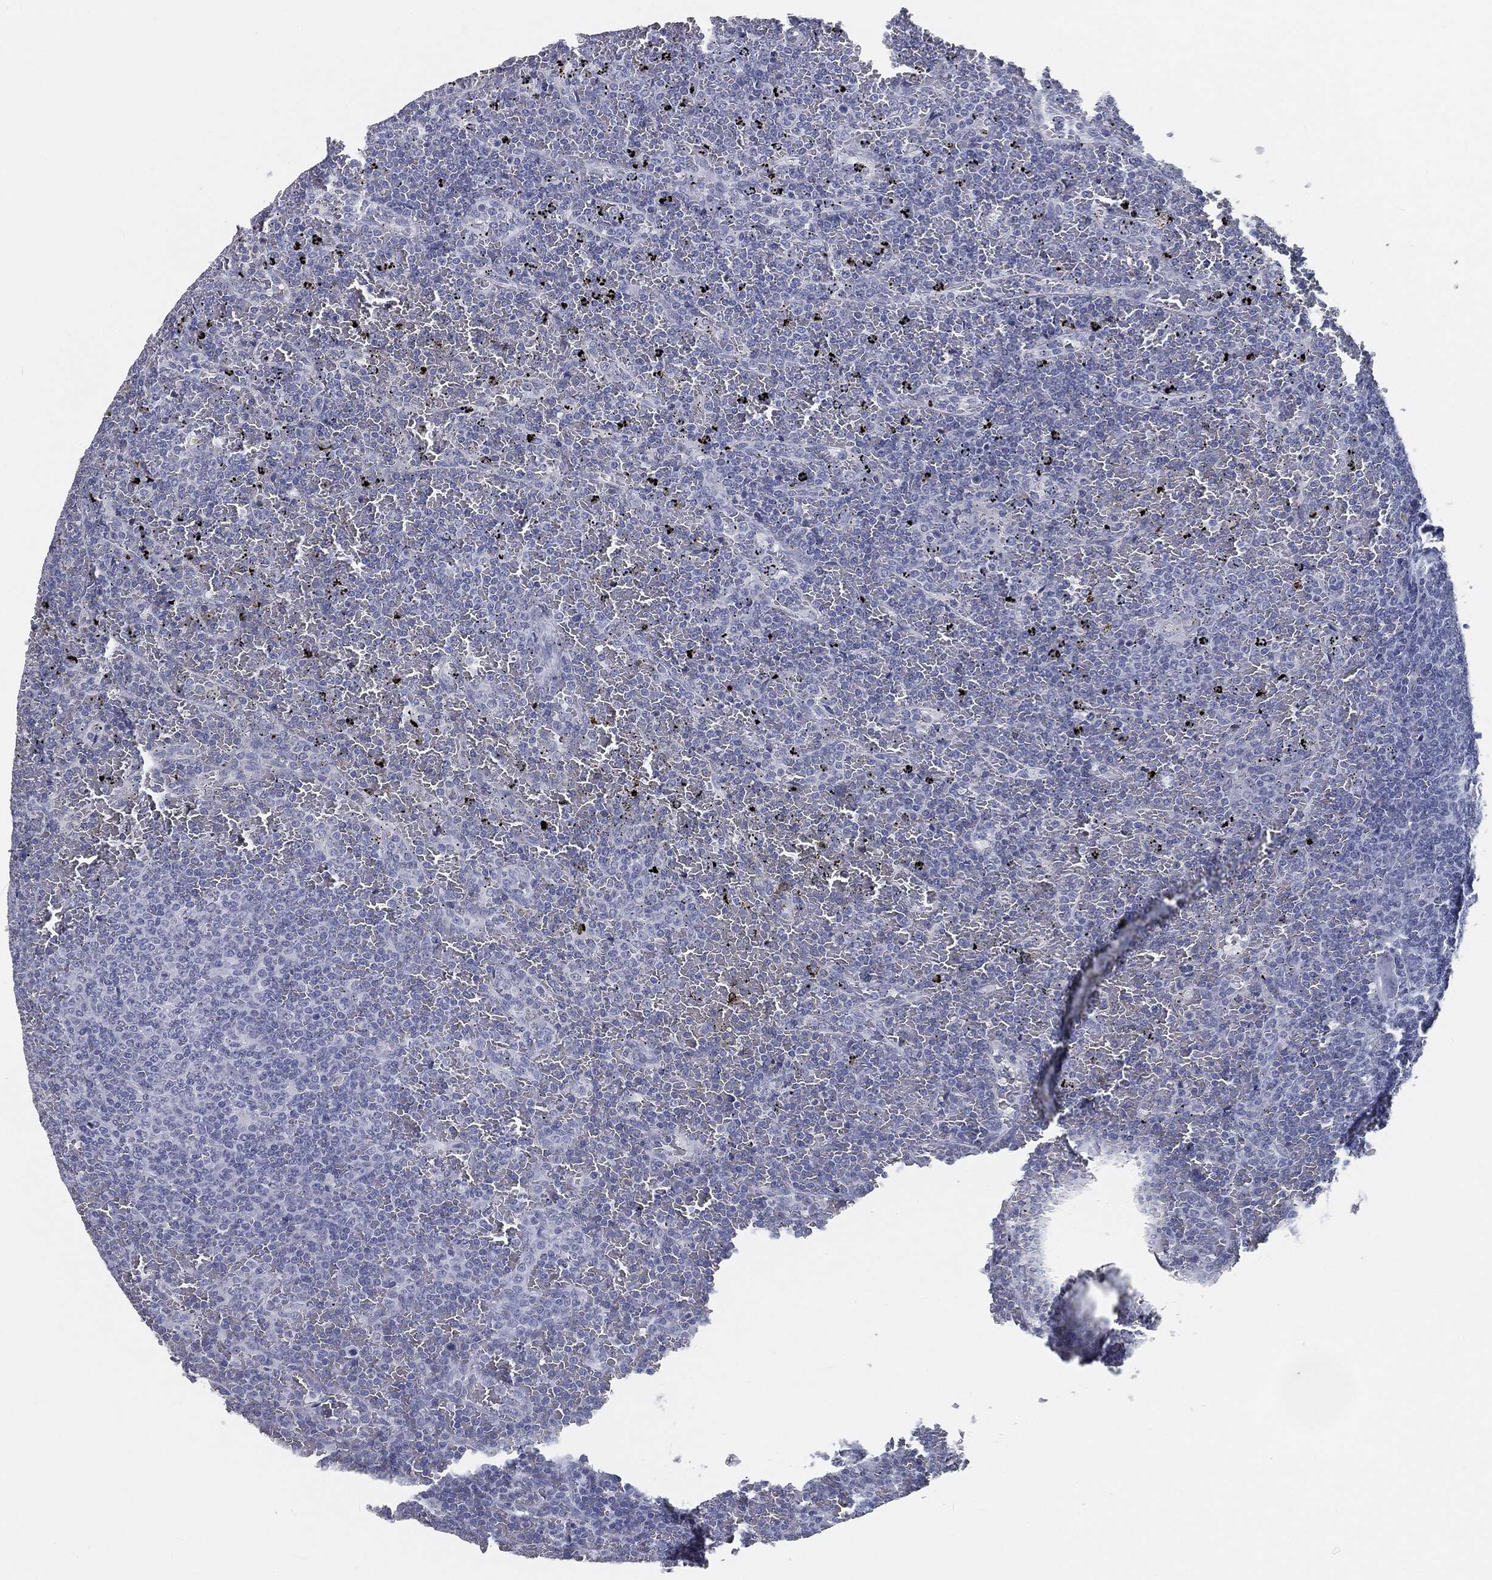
{"staining": {"intensity": "negative", "quantity": "none", "location": "none"}, "tissue": "lymphoma", "cell_type": "Tumor cells", "image_type": "cancer", "snomed": [{"axis": "morphology", "description": "Malignant lymphoma, non-Hodgkin's type, Low grade"}, {"axis": "topography", "description": "Spleen"}], "caption": "This is an immunohistochemistry image of lymphoma. There is no expression in tumor cells.", "gene": "PRAME", "patient": {"sex": "female", "age": 77}}